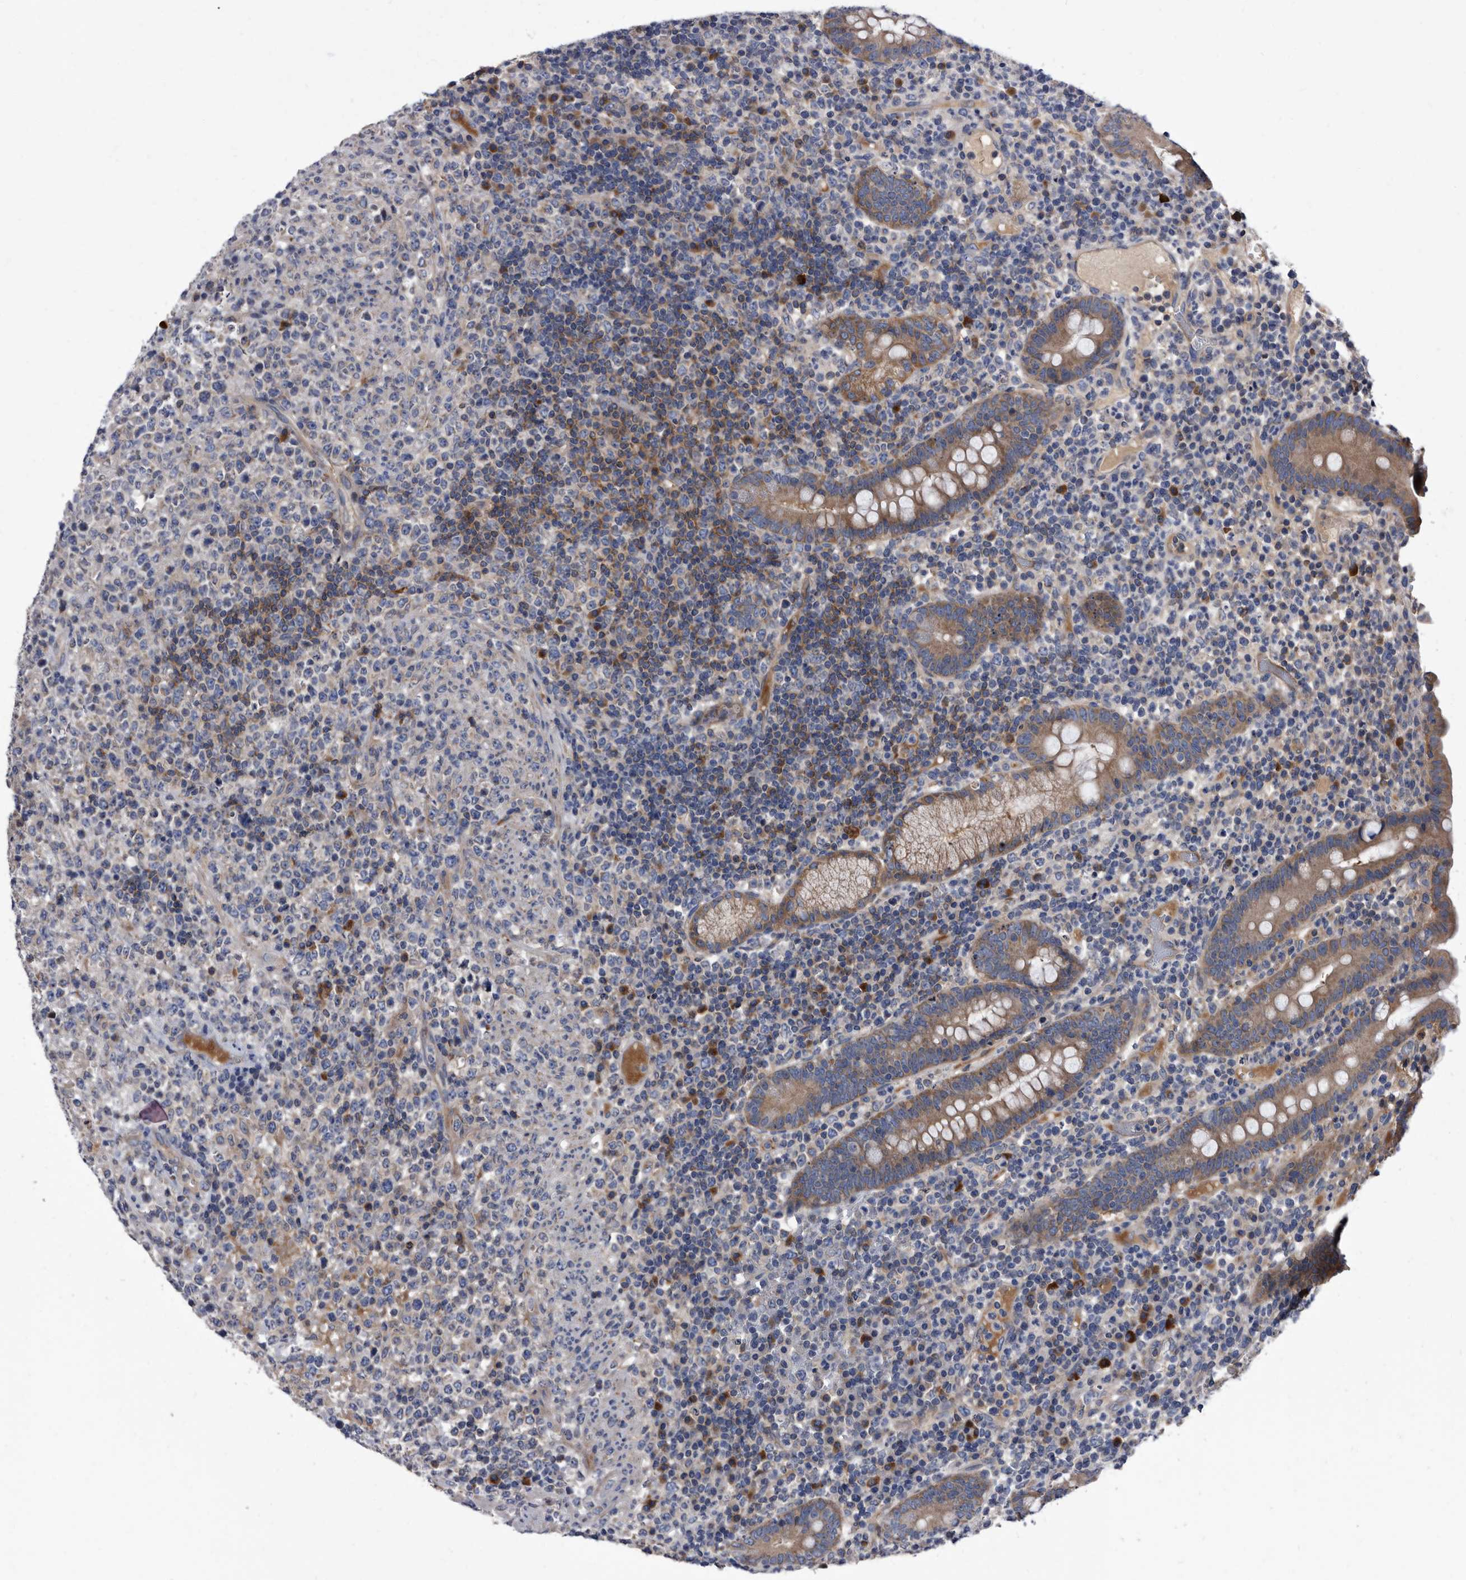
{"staining": {"intensity": "negative", "quantity": "none", "location": "none"}, "tissue": "lymphoma", "cell_type": "Tumor cells", "image_type": "cancer", "snomed": [{"axis": "morphology", "description": "Malignant lymphoma, non-Hodgkin's type, High grade"}, {"axis": "topography", "description": "Colon"}], "caption": "Tumor cells are negative for protein expression in human high-grade malignant lymphoma, non-Hodgkin's type. (DAB immunohistochemistry (IHC), high magnification).", "gene": "DTNBP1", "patient": {"sex": "female", "age": 53}}